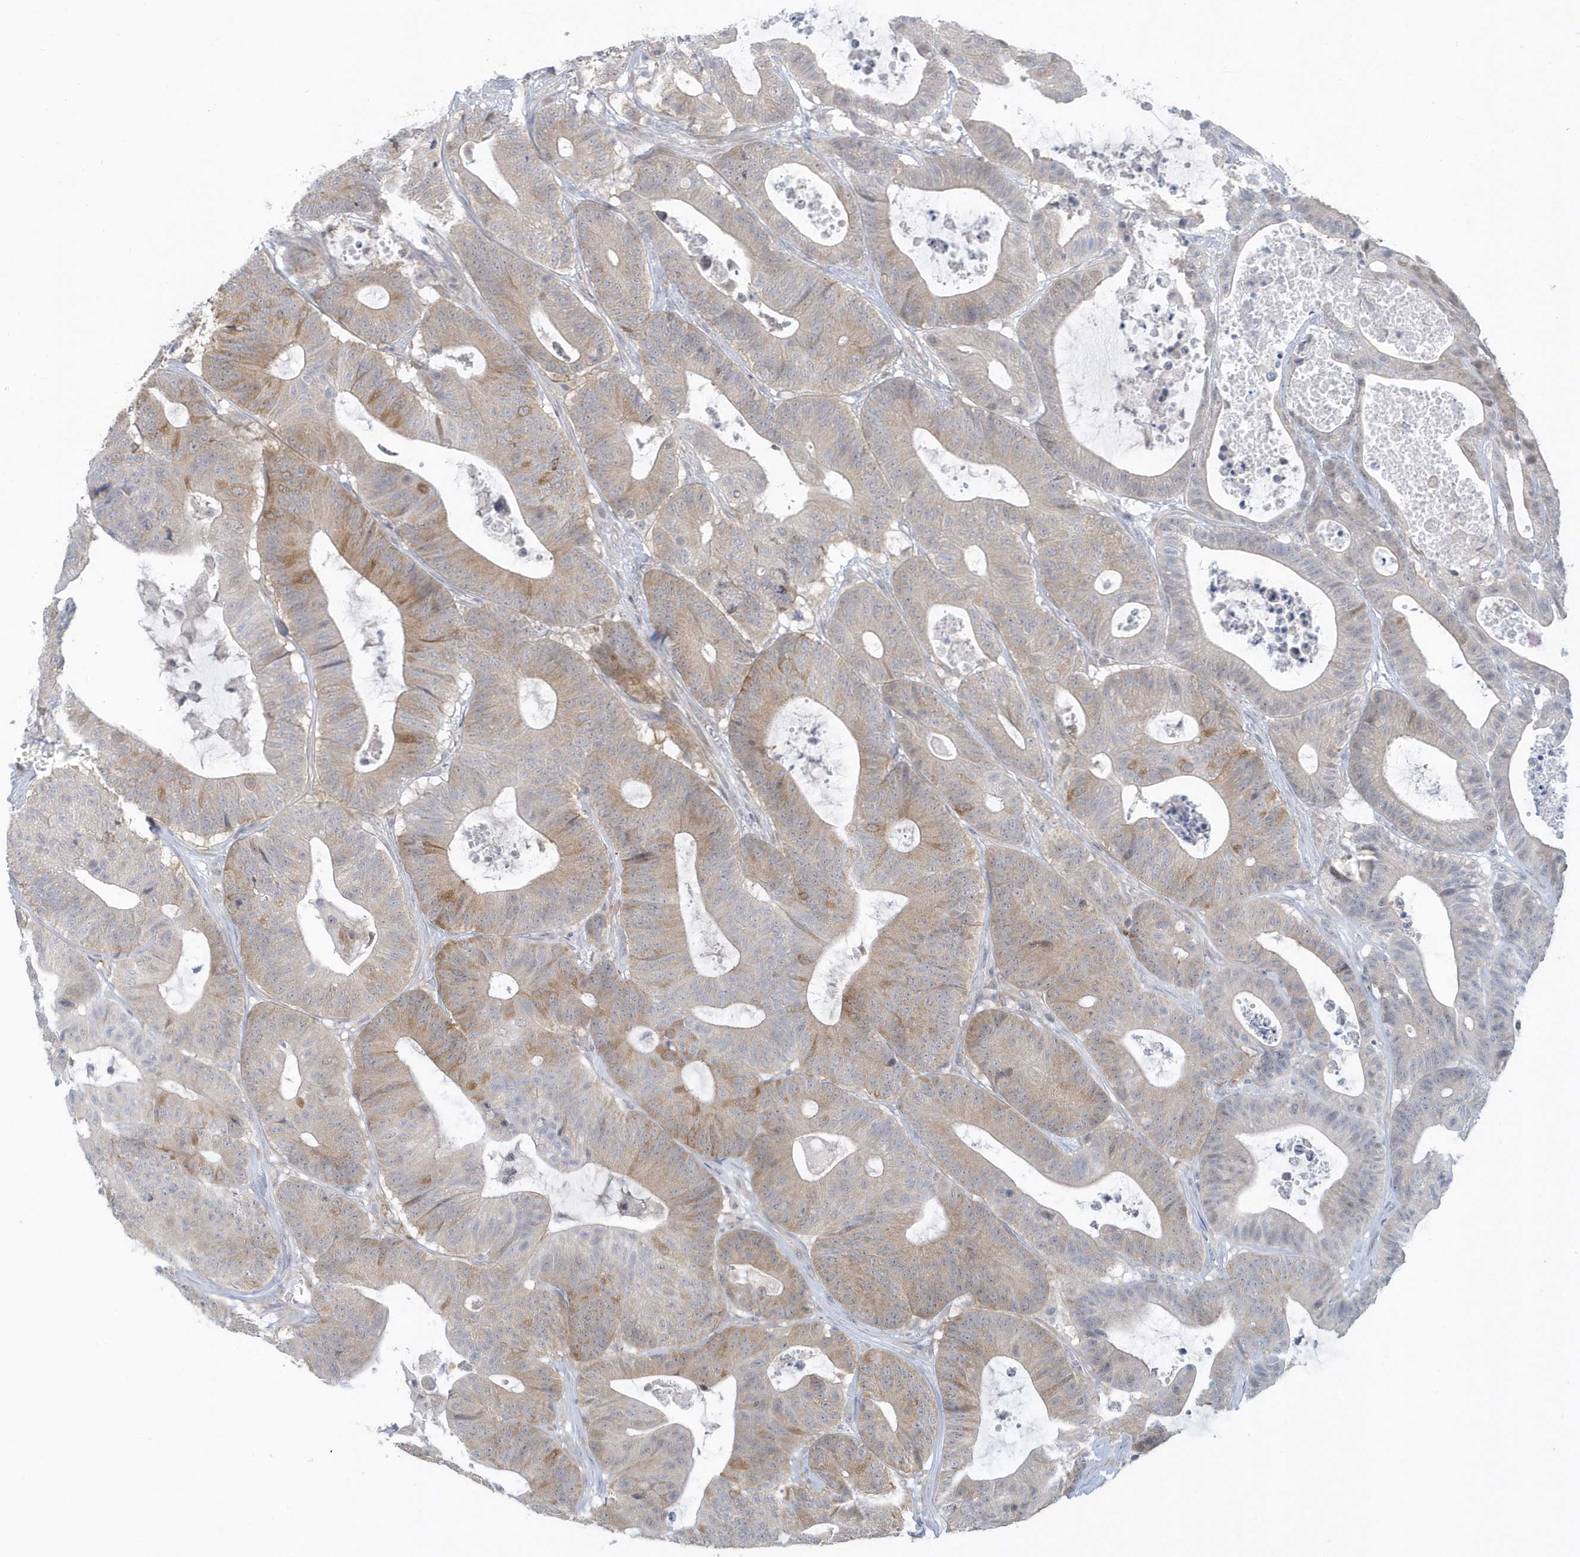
{"staining": {"intensity": "weak", "quantity": "25%-75%", "location": "cytoplasmic/membranous"}, "tissue": "colorectal cancer", "cell_type": "Tumor cells", "image_type": "cancer", "snomed": [{"axis": "morphology", "description": "Adenocarcinoma, NOS"}, {"axis": "topography", "description": "Colon"}], "caption": "Colorectal cancer was stained to show a protein in brown. There is low levels of weak cytoplasmic/membranous positivity in approximately 25%-75% of tumor cells. (DAB = brown stain, brightfield microscopy at high magnification).", "gene": "SCN3A", "patient": {"sex": "female", "age": 84}}